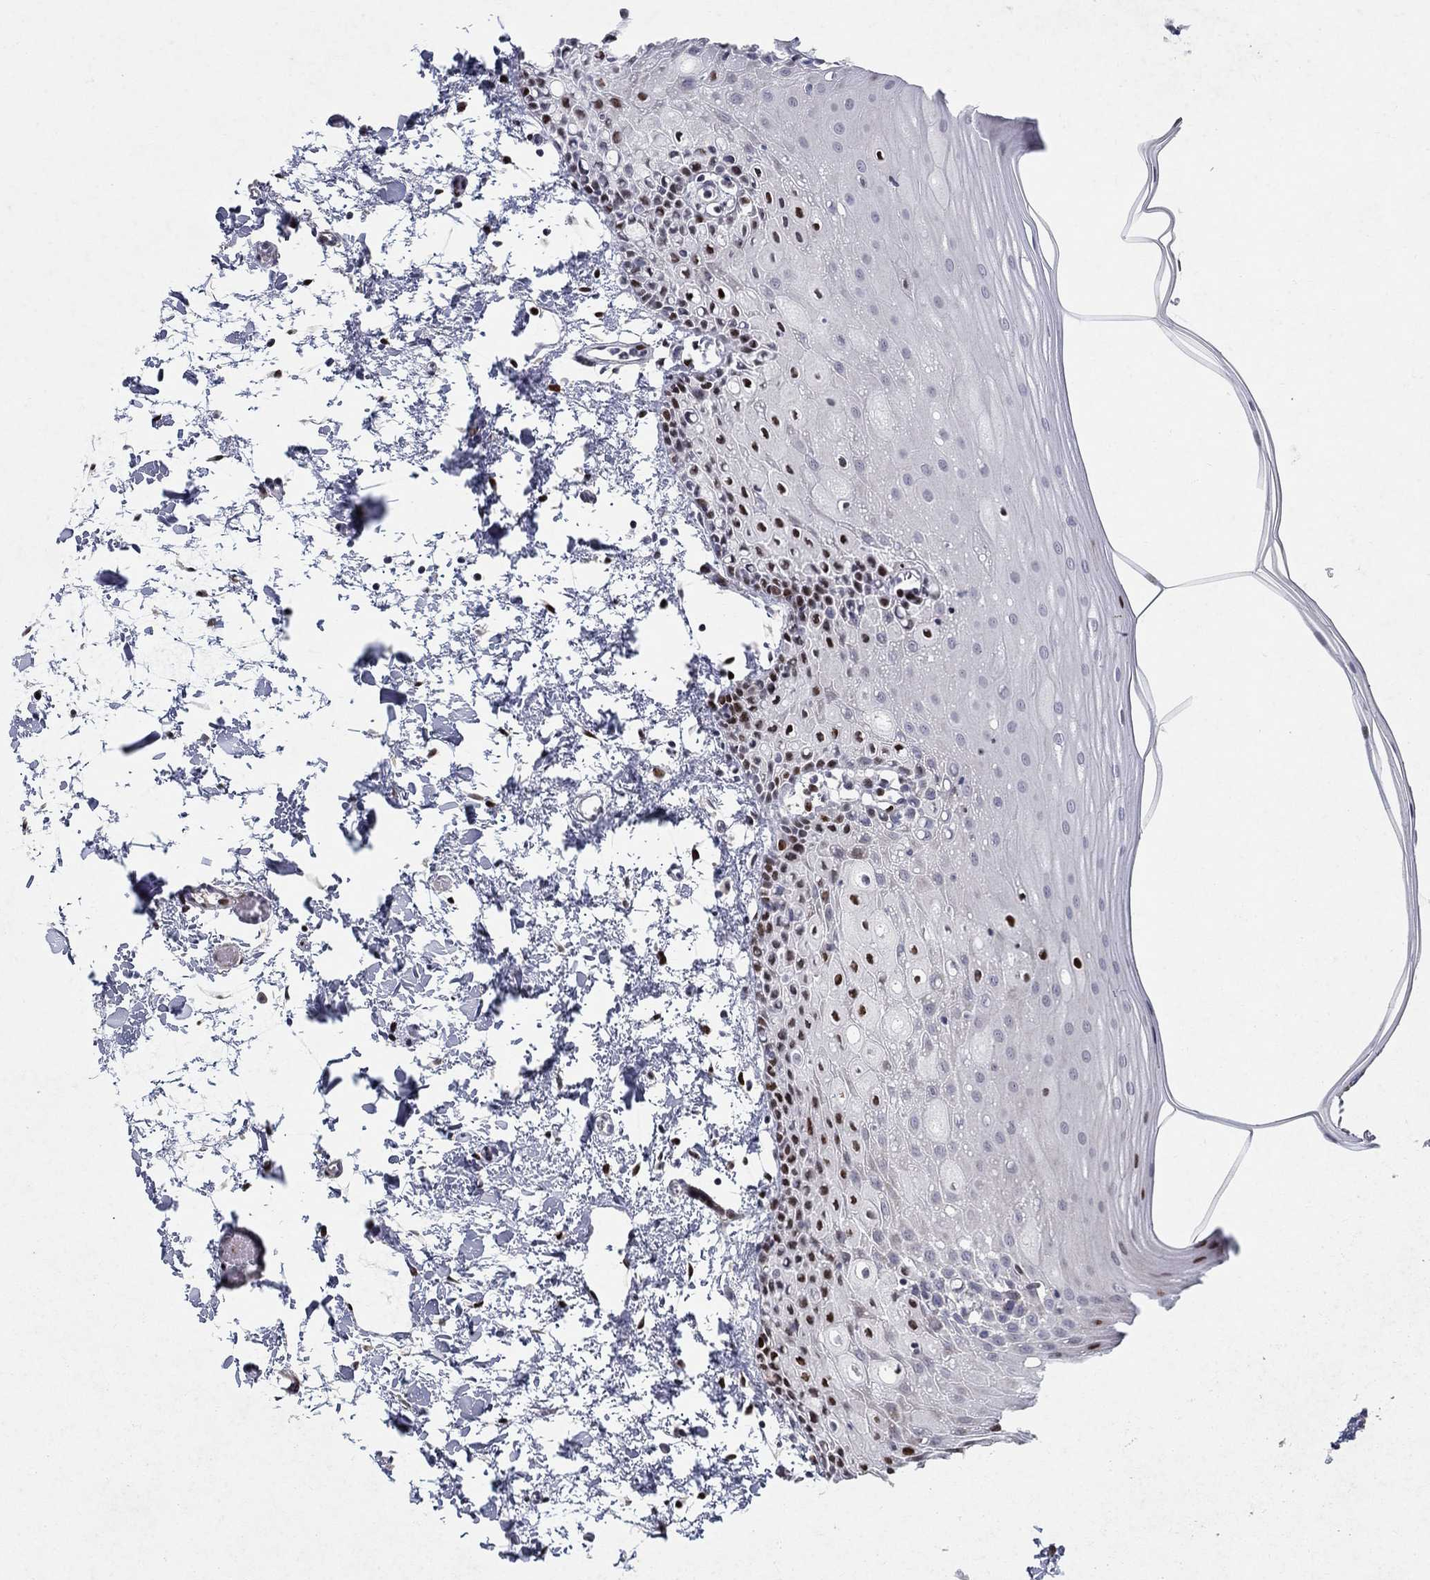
{"staining": {"intensity": "strong", "quantity": "<25%", "location": "nuclear"}, "tissue": "oral mucosa", "cell_type": "Squamous epithelial cells", "image_type": "normal", "snomed": [{"axis": "morphology", "description": "Normal tissue, NOS"}, {"axis": "topography", "description": "Oral tissue"}], "caption": "This micrograph exhibits unremarkable oral mucosa stained with immunohistochemistry (IHC) to label a protein in brown. The nuclear of squamous epithelial cells show strong positivity for the protein. Nuclei are counter-stained blue.", "gene": "RAPGEF5", "patient": {"sex": "male", "age": 81}}